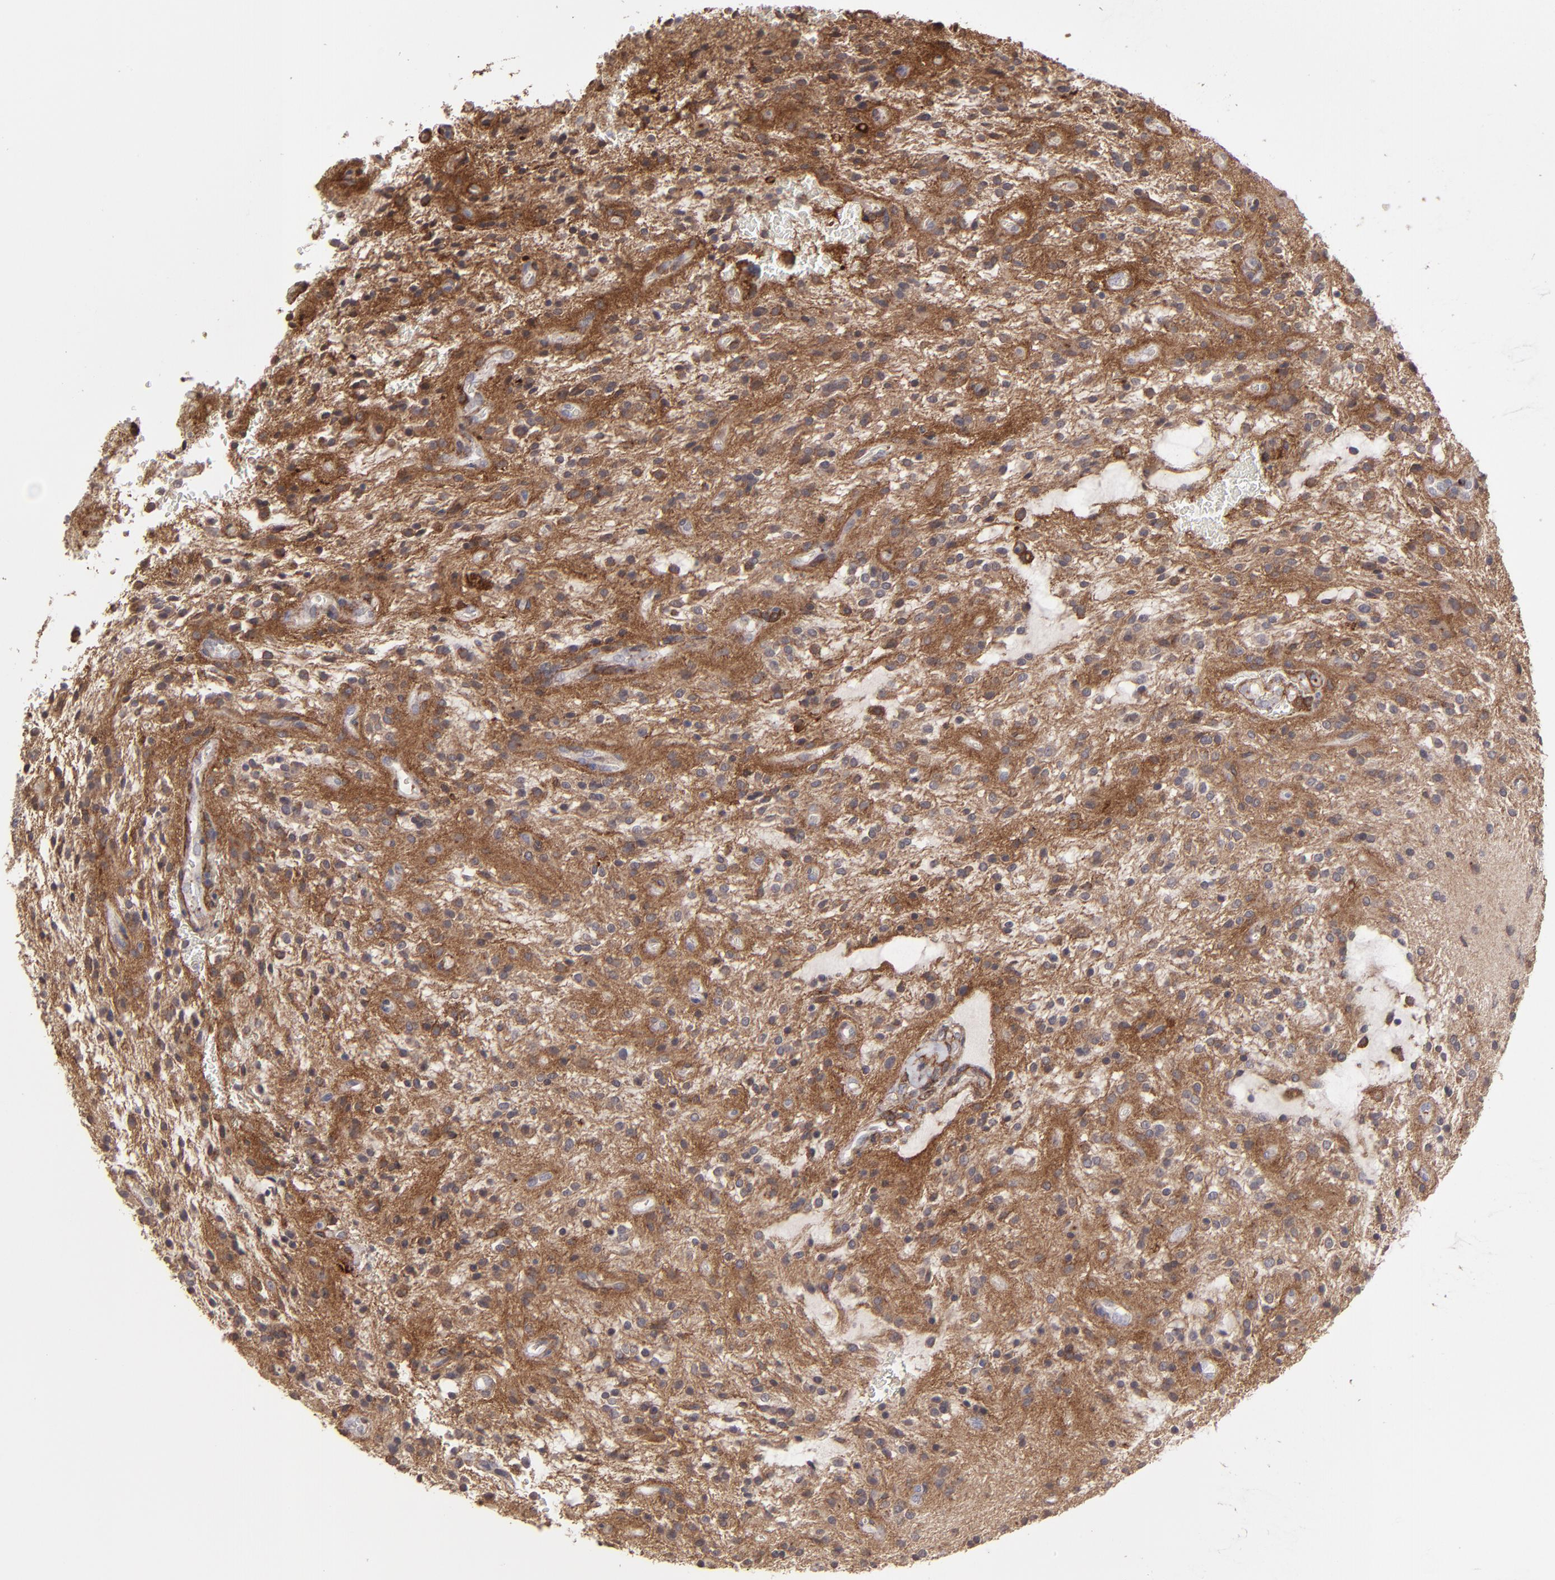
{"staining": {"intensity": "strong", "quantity": ">75%", "location": "cytoplasmic/membranous"}, "tissue": "glioma", "cell_type": "Tumor cells", "image_type": "cancer", "snomed": [{"axis": "morphology", "description": "Glioma, malignant, NOS"}, {"axis": "topography", "description": "Cerebellum"}], "caption": "IHC micrograph of glioma (malignant) stained for a protein (brown), which demonstrates high levels of strong cytoplasmic/membranous positivity in about >75% of tumor cells.", "gene": "ITGB5", "patient": {"sex": "female", "age": 10}}